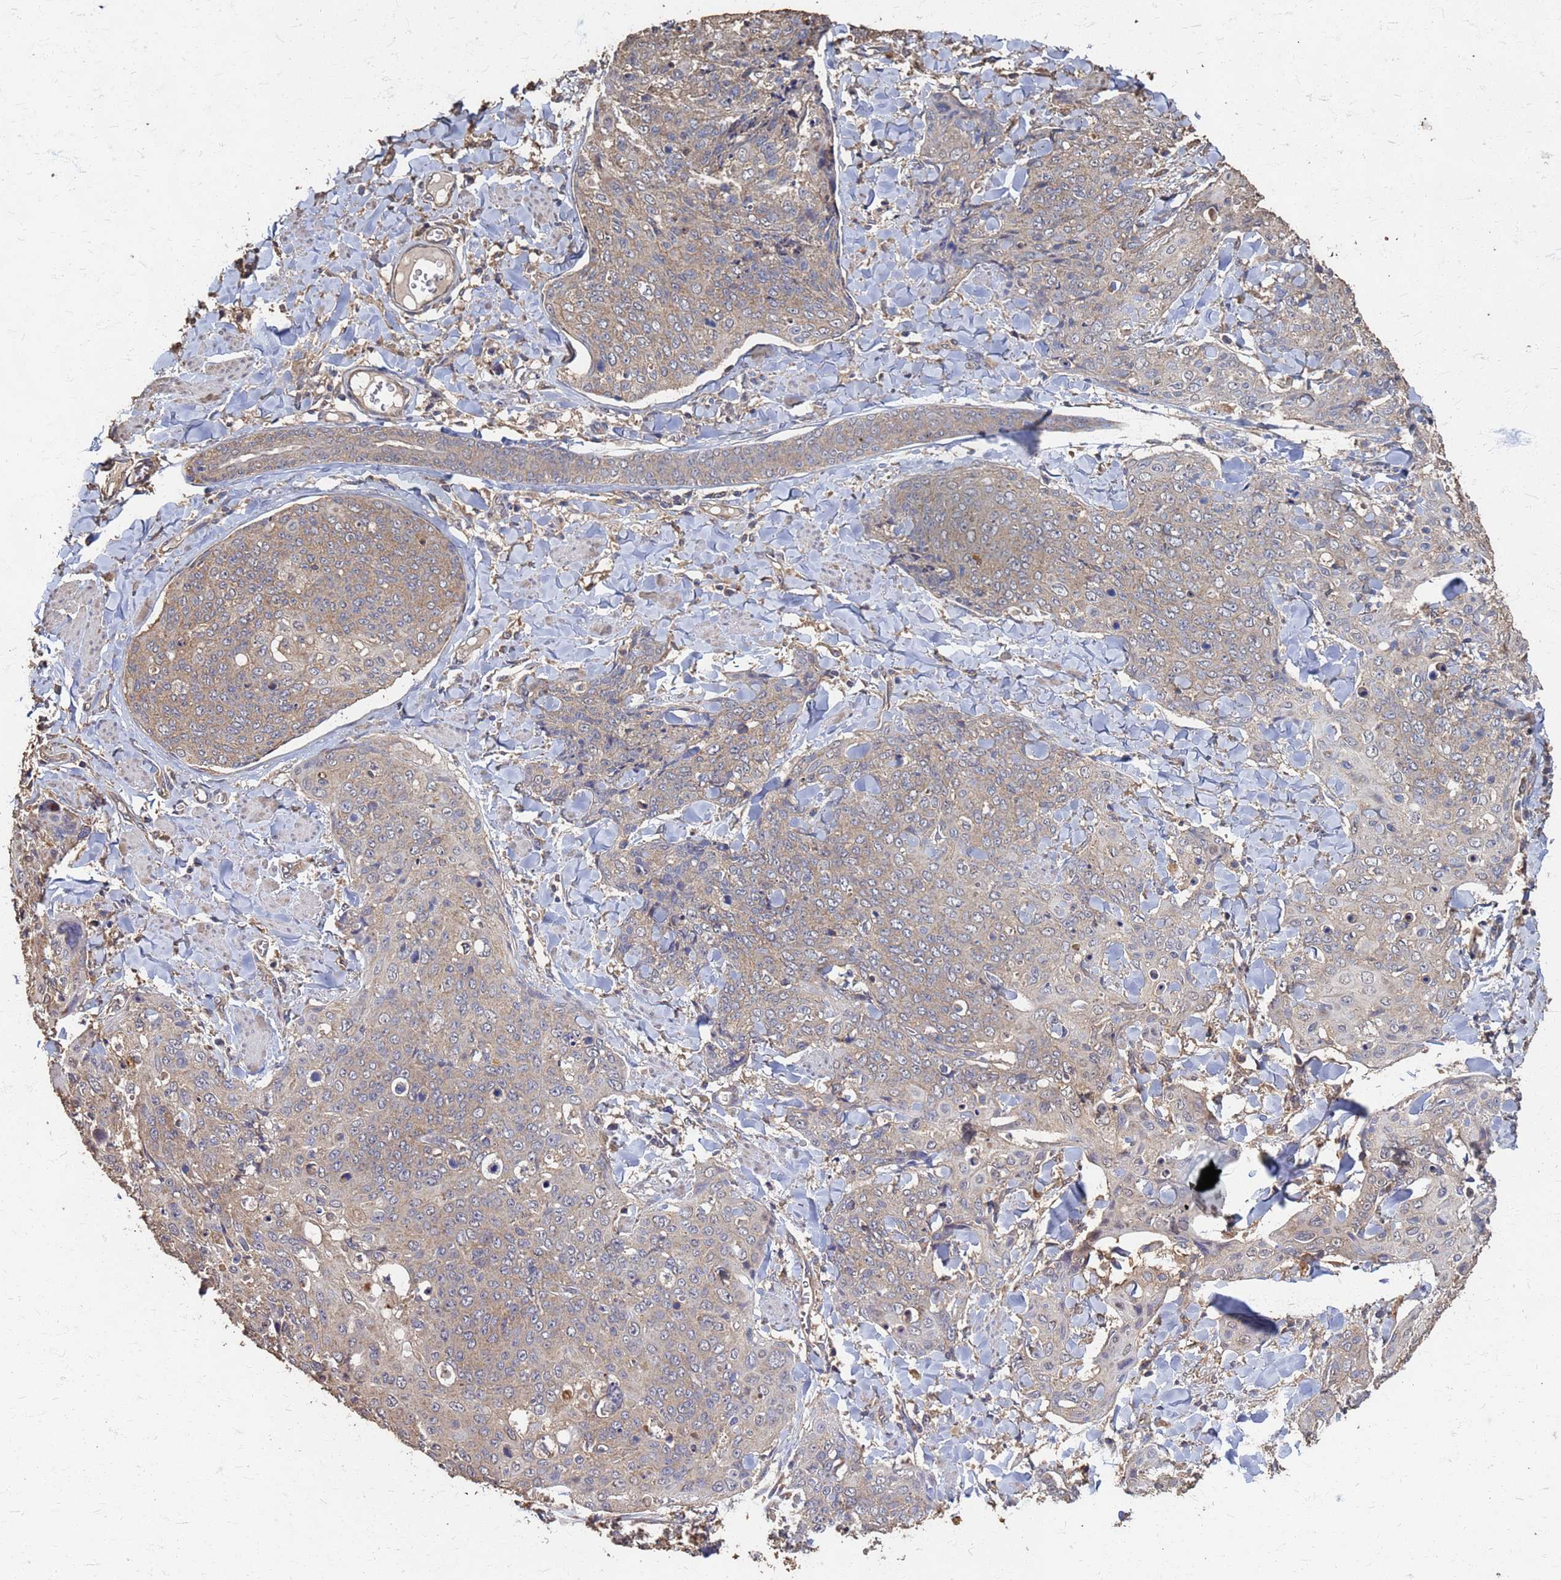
{"staining": {"intensity": "weak", "quantity": "<25%", "location": "cytoplasmic/membranous"}, "tissue": "skin cancer", "cell_type": "Tumor cells", "image_type": "cancer", "snomed": [{"axis": "morphology", "description": "Squamous cell carcinoma, NOS"}, {"axis": "topography", "description": "Skin"}, {"axis": "topography", "description": "Vulva"}], "caption": "IHC image of neoplastic tissue: human skin cancer stained with DAB (3,3'-diaminobenzidine) shows no significant protein expression in tumor cells.", "gene": "DPH5", "patient": {"sex": "female", "age": 85}}